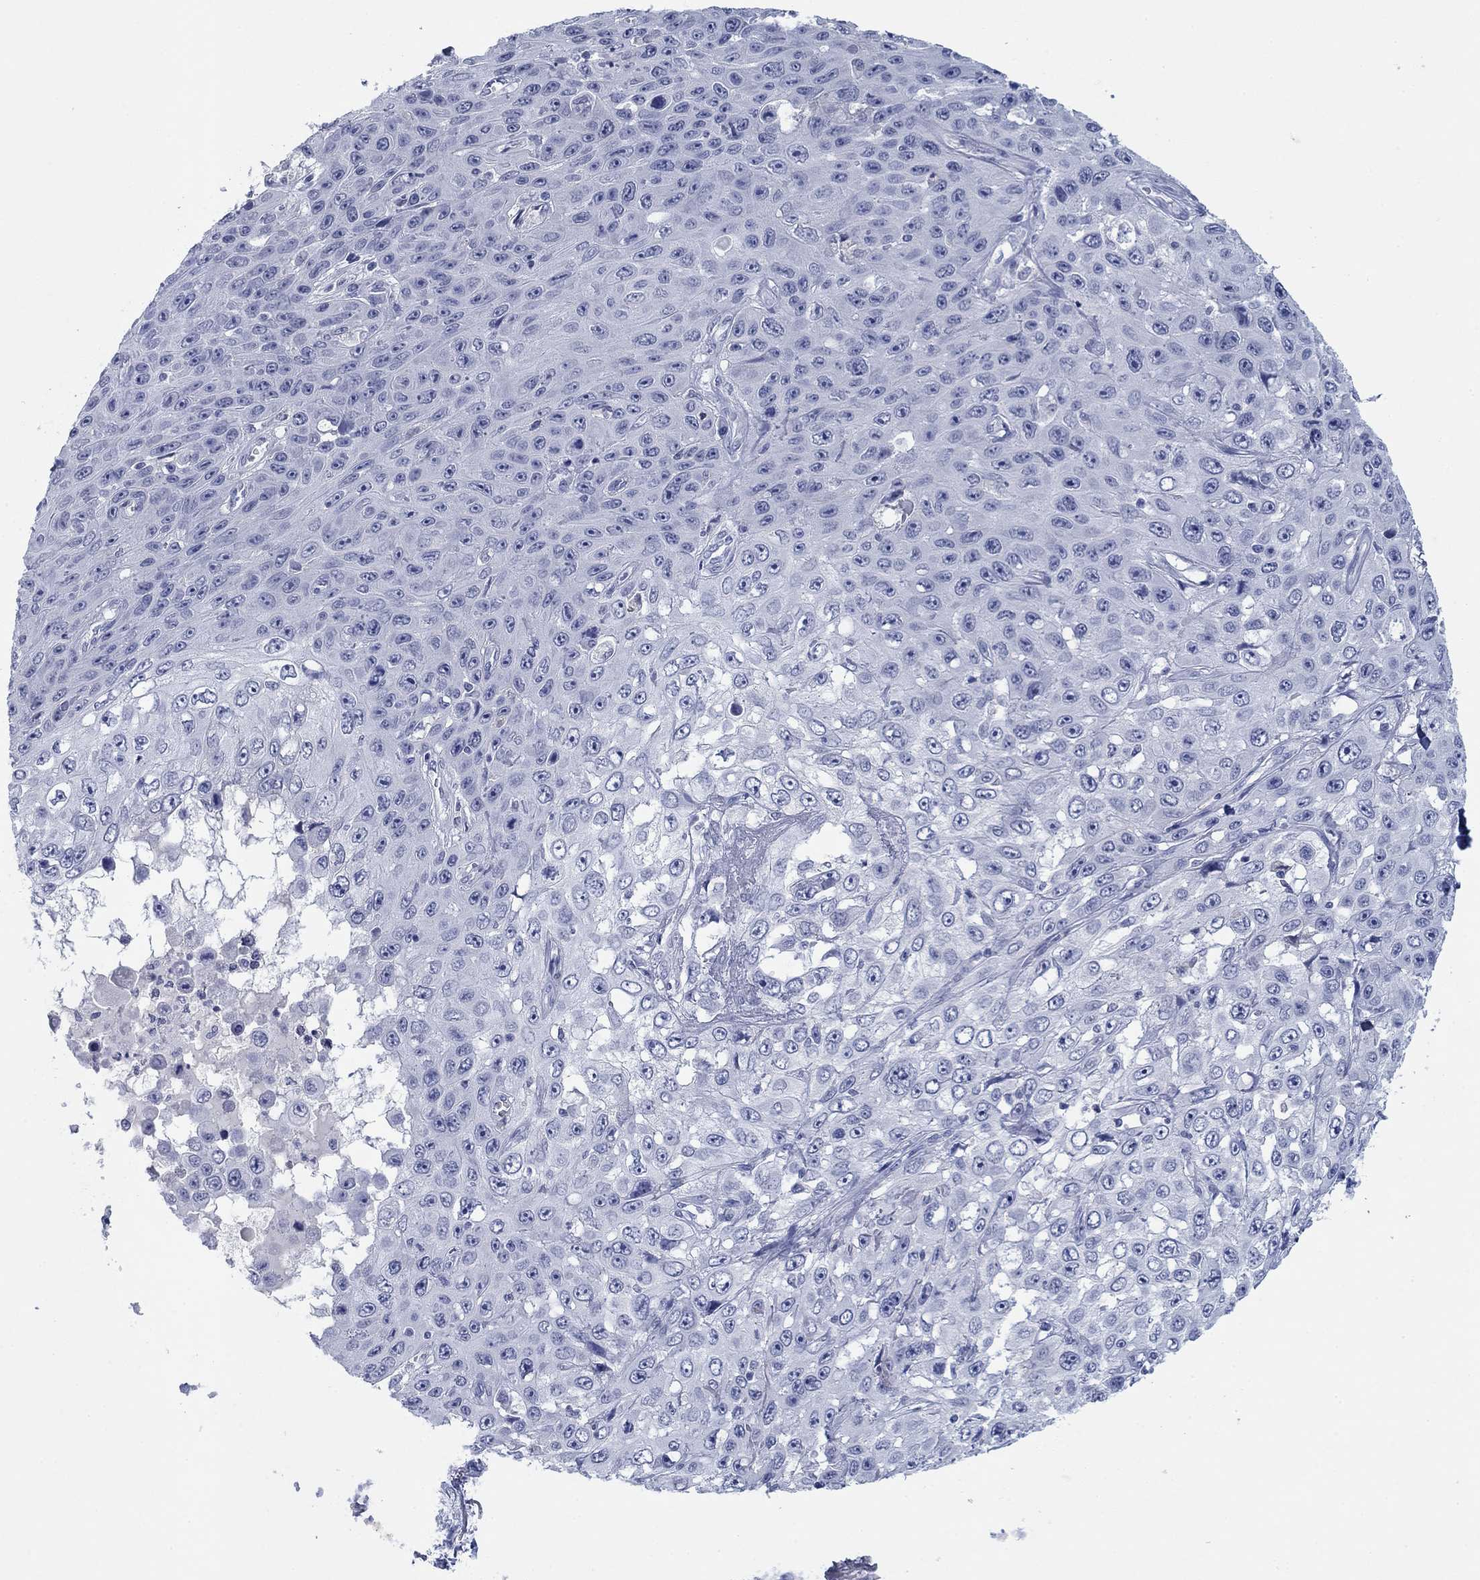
{"staining": {"intensity": "negative", "quantity": "none", "location": "none"}, "tissue": "skin cancer", "cell_type": "Tumor cells", "image_type": "cancer", "snomed": [{"axis": "morphology", "description": "Squamous cell carcinoma, NOS"}, {"axis": "topography", "description": "Skin"}], "caption": "Immunohistochemistry histopathology image of squamous cell carcinoma (skin) stained for a protein (brown), which exhibits no staining in tumor cells.", "gene": "PDYN", "patient": {"sex": "male", "age": 82}}